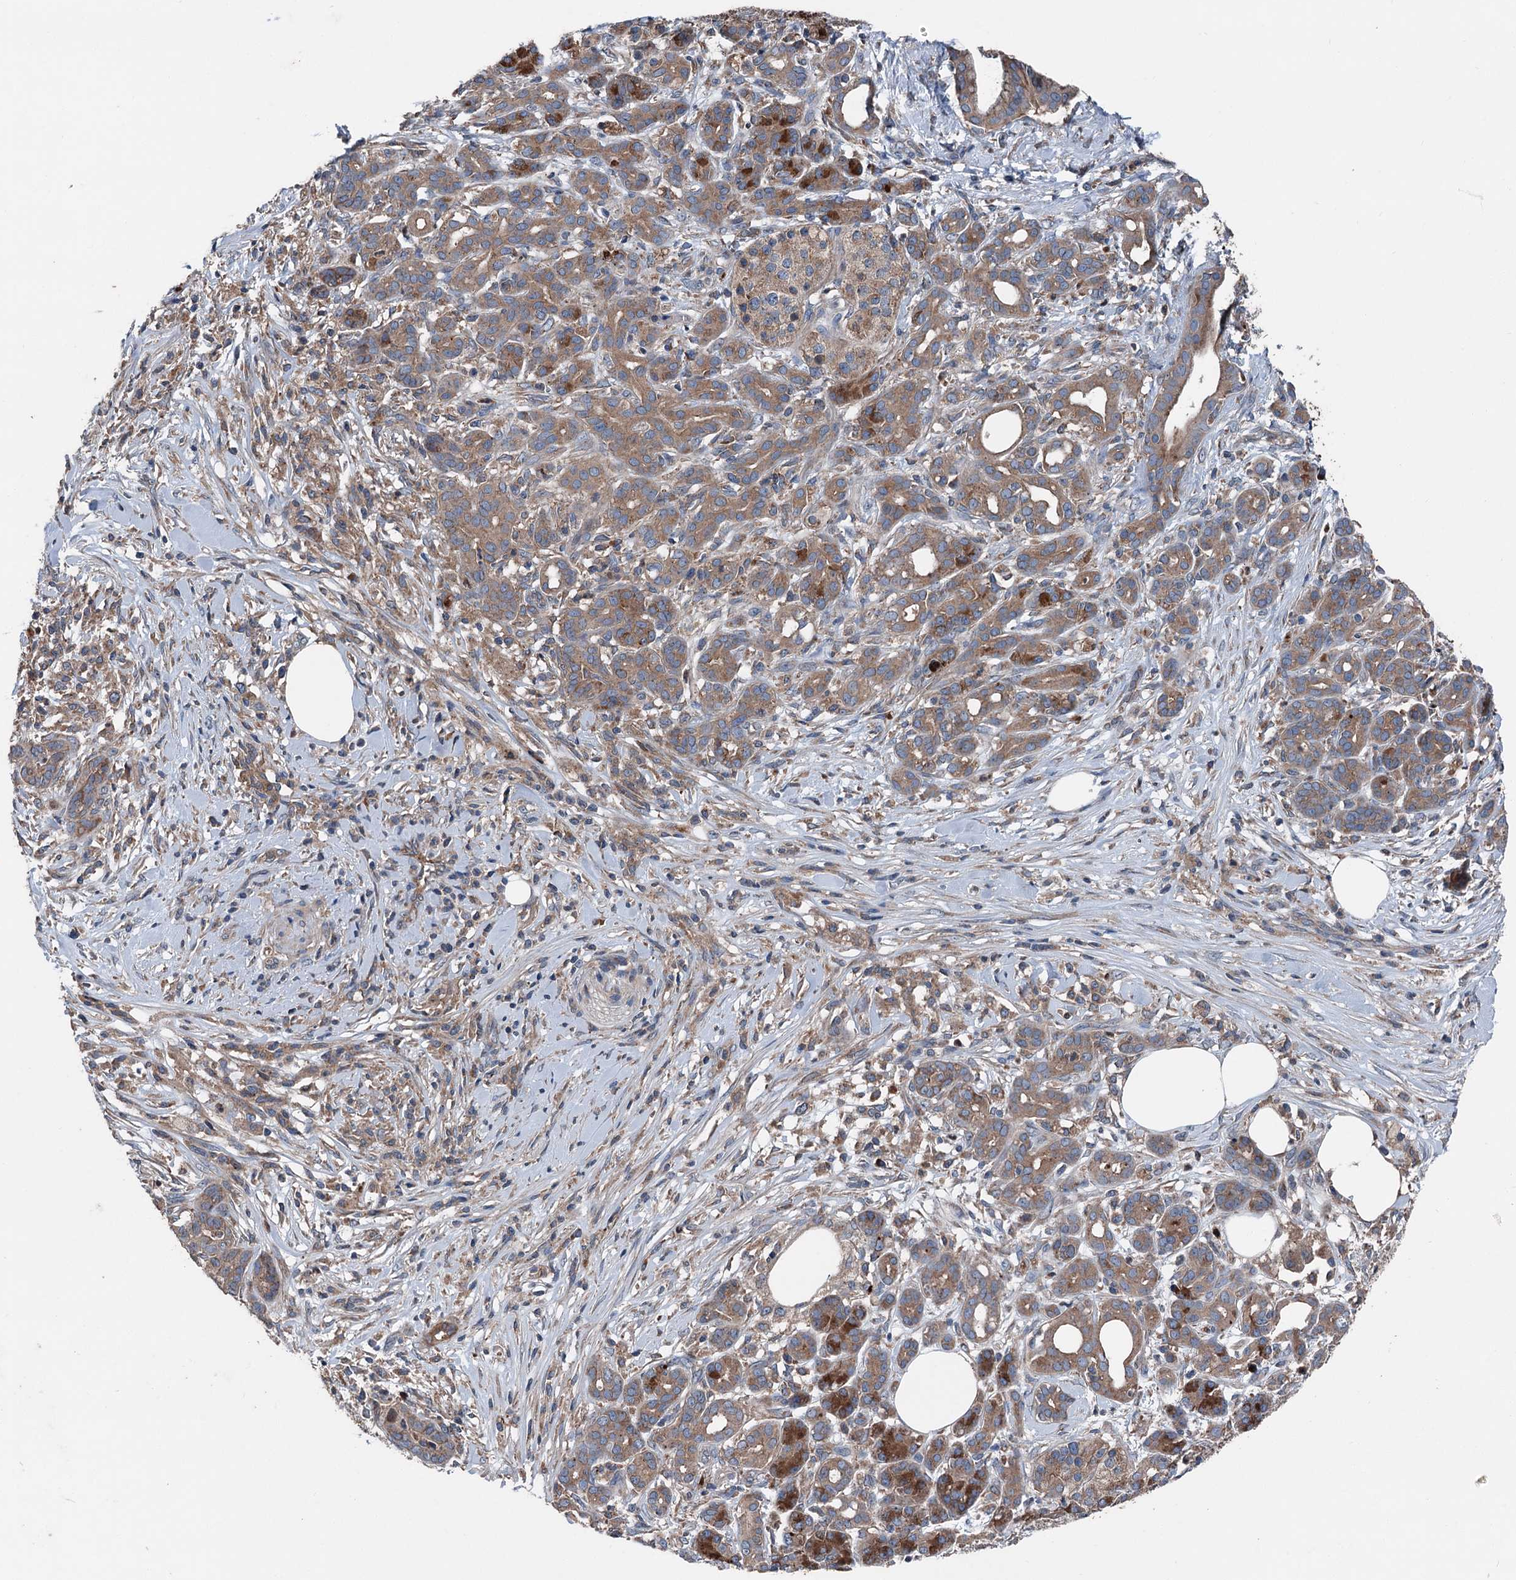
{"staining": {"intensity": "moderate", "quantity": ">75%", "location": "cytoplasmic/membranous"}, "tissue": "pancreatic cancer", "cell_type": "Tumor cells", "image_type": "cancer", "snomed": [{"axis": "morphology", "description": "Adenocarcinoma, NOS"}, {"axis": "topography", "description": "Pancreas"}], "caption": "This is an image of immunohistochemistry (IHC) staining of pancreatic cancer (adenocarcinoma), which shows moderate staining in the cytoplasmic/membranous of tumor cells.", "gene": "RUFY1", "patient": {"sex": "female", "age": 66}}